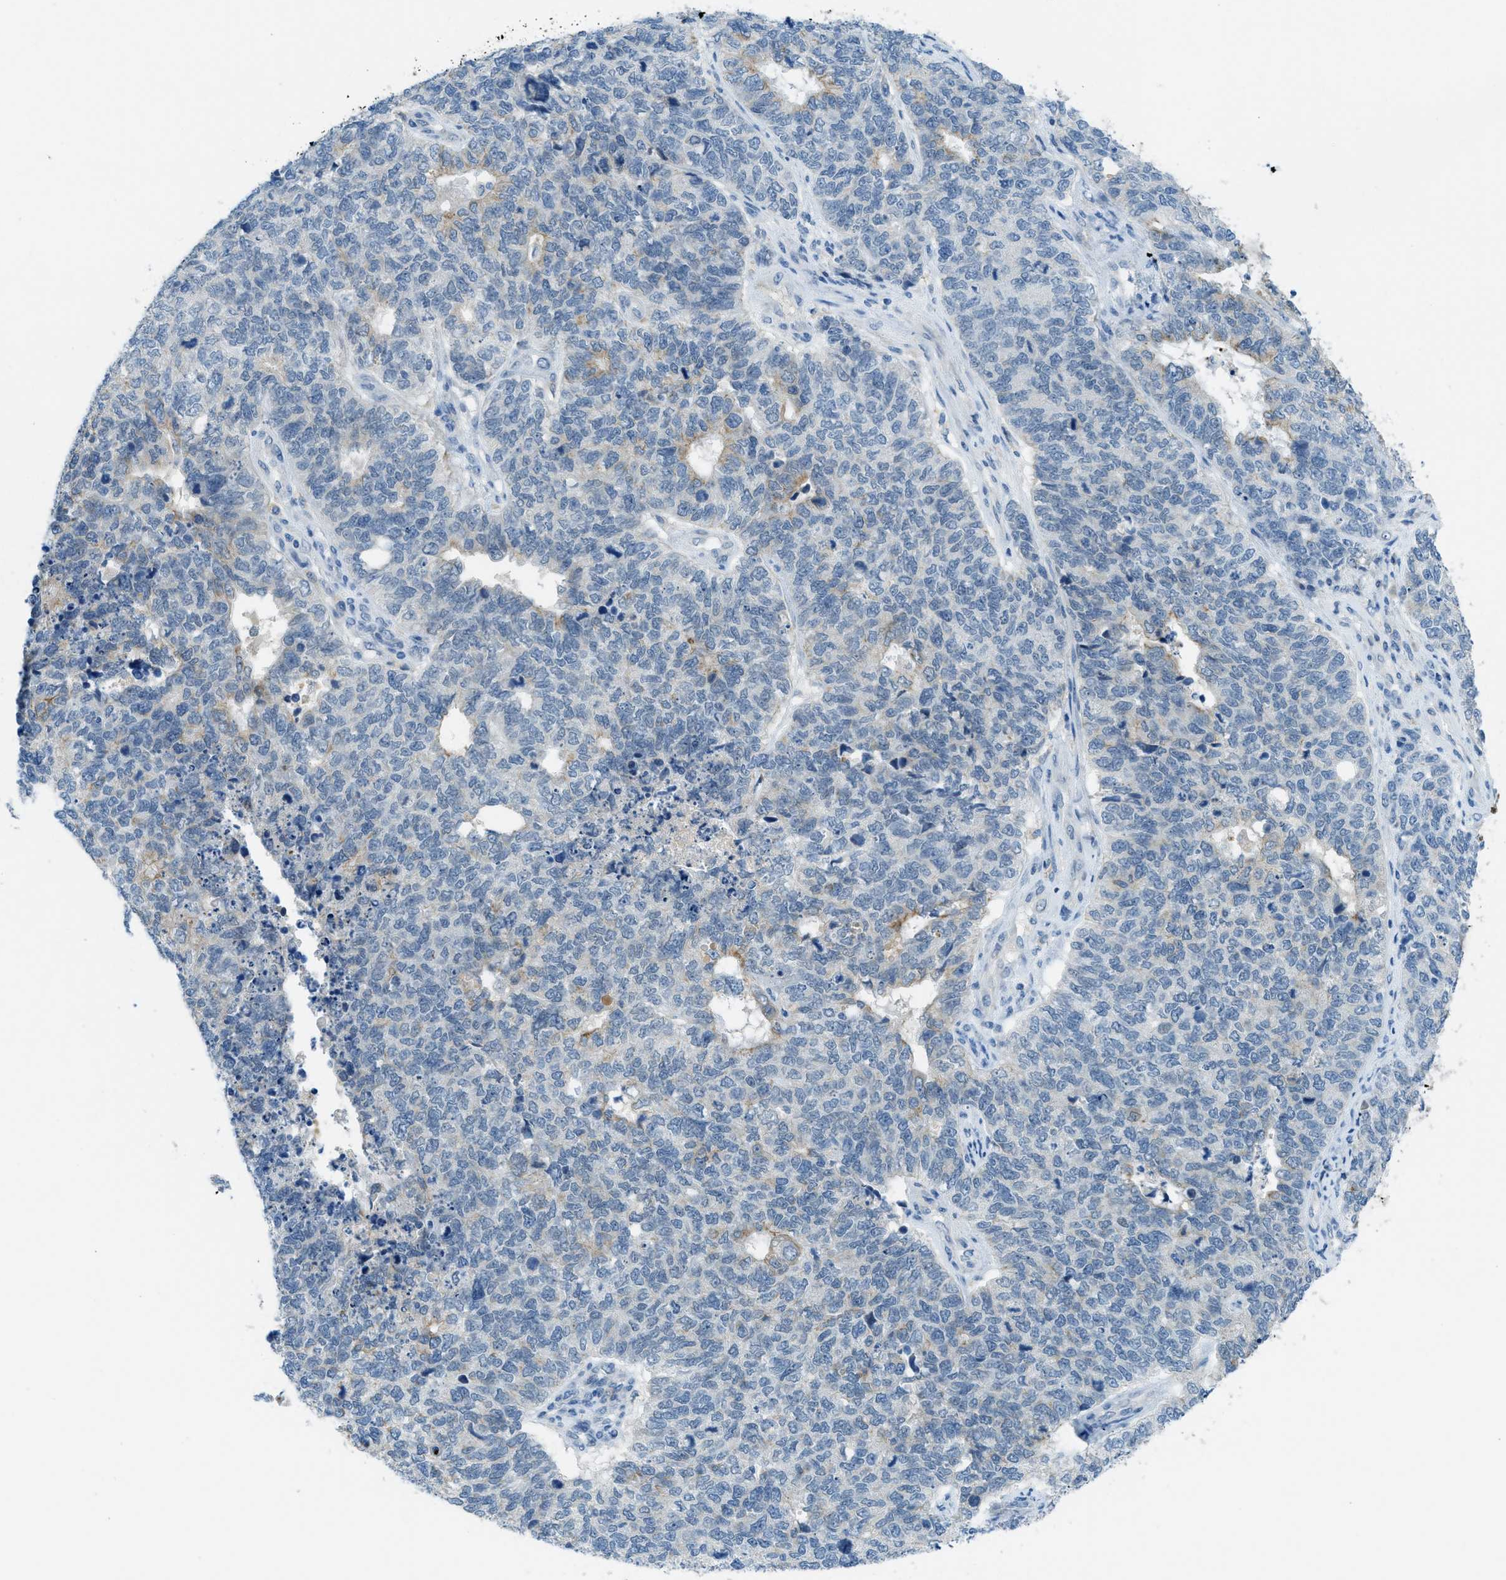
{"staining": {"intensity": "negative", "quantity": "none", "location": "none"}, "tissue": "cervical cancer", "cell_type": "Tumor cells", "image_type": "cancer", "snomed": [{"axis": "morphology", "description": "Squamous cell carcinoma, NOS"}, {"axis": "topography", "description": "Cervix"}], "caption": "This is an immunohistochemistry photomicrograph of human cervical cancer (squamous cell carcinoma). There is no positivity in tumor cells.", "gene": "KLHL8", "patient": {"sex": "female", "age": 63}}